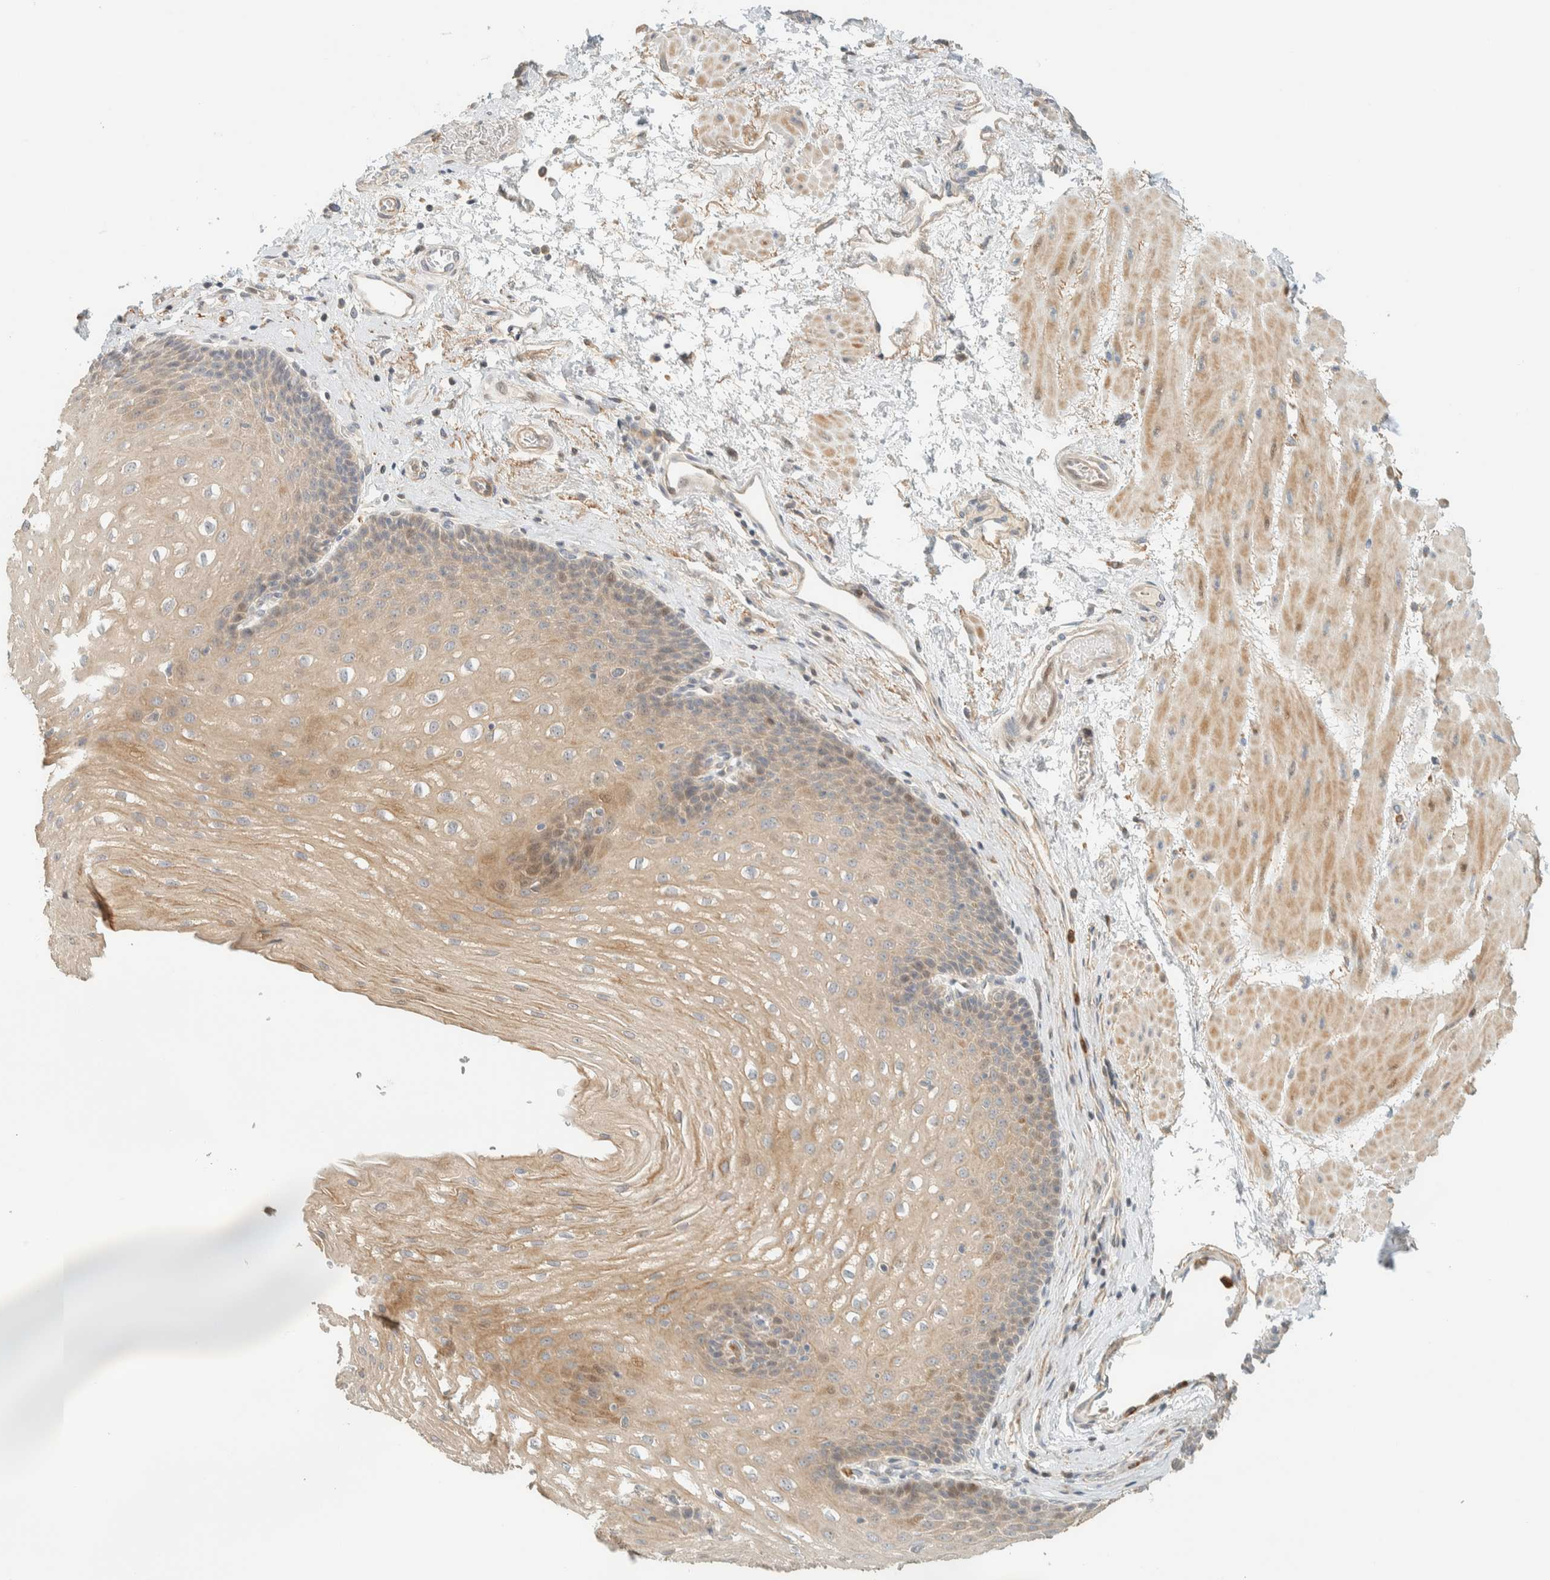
{"staining": {"intensity": "moderate", "quantity": "25%-75%", "location": "cytoplasmic/membranous"}, "tissue": "esophagus", "cell_type": "Squamous epithelial cells", "image_type": "normal", "snomed": [{"axis": "morphology", "description": "Normal tissue, NOS"}, {"axis": "topography", "description": "Esophagus"}], "caption": "DAB (3,3'-diaminobenzidine) immunohistochemical staining of benign human esophagus reveals moderate cytoplasmic/membranous protein expression in approximately 25%-75% of squamous epithelial cells. The staining was performed using DAB (3,3'-diaminobenzidine) to visualize the protein expression in brown, while the nuclei were stained in blue with hematoxylin (Magnification: 20x).", "gene": "CCDC171", "patient": {"sex": "male", "age": 48}}